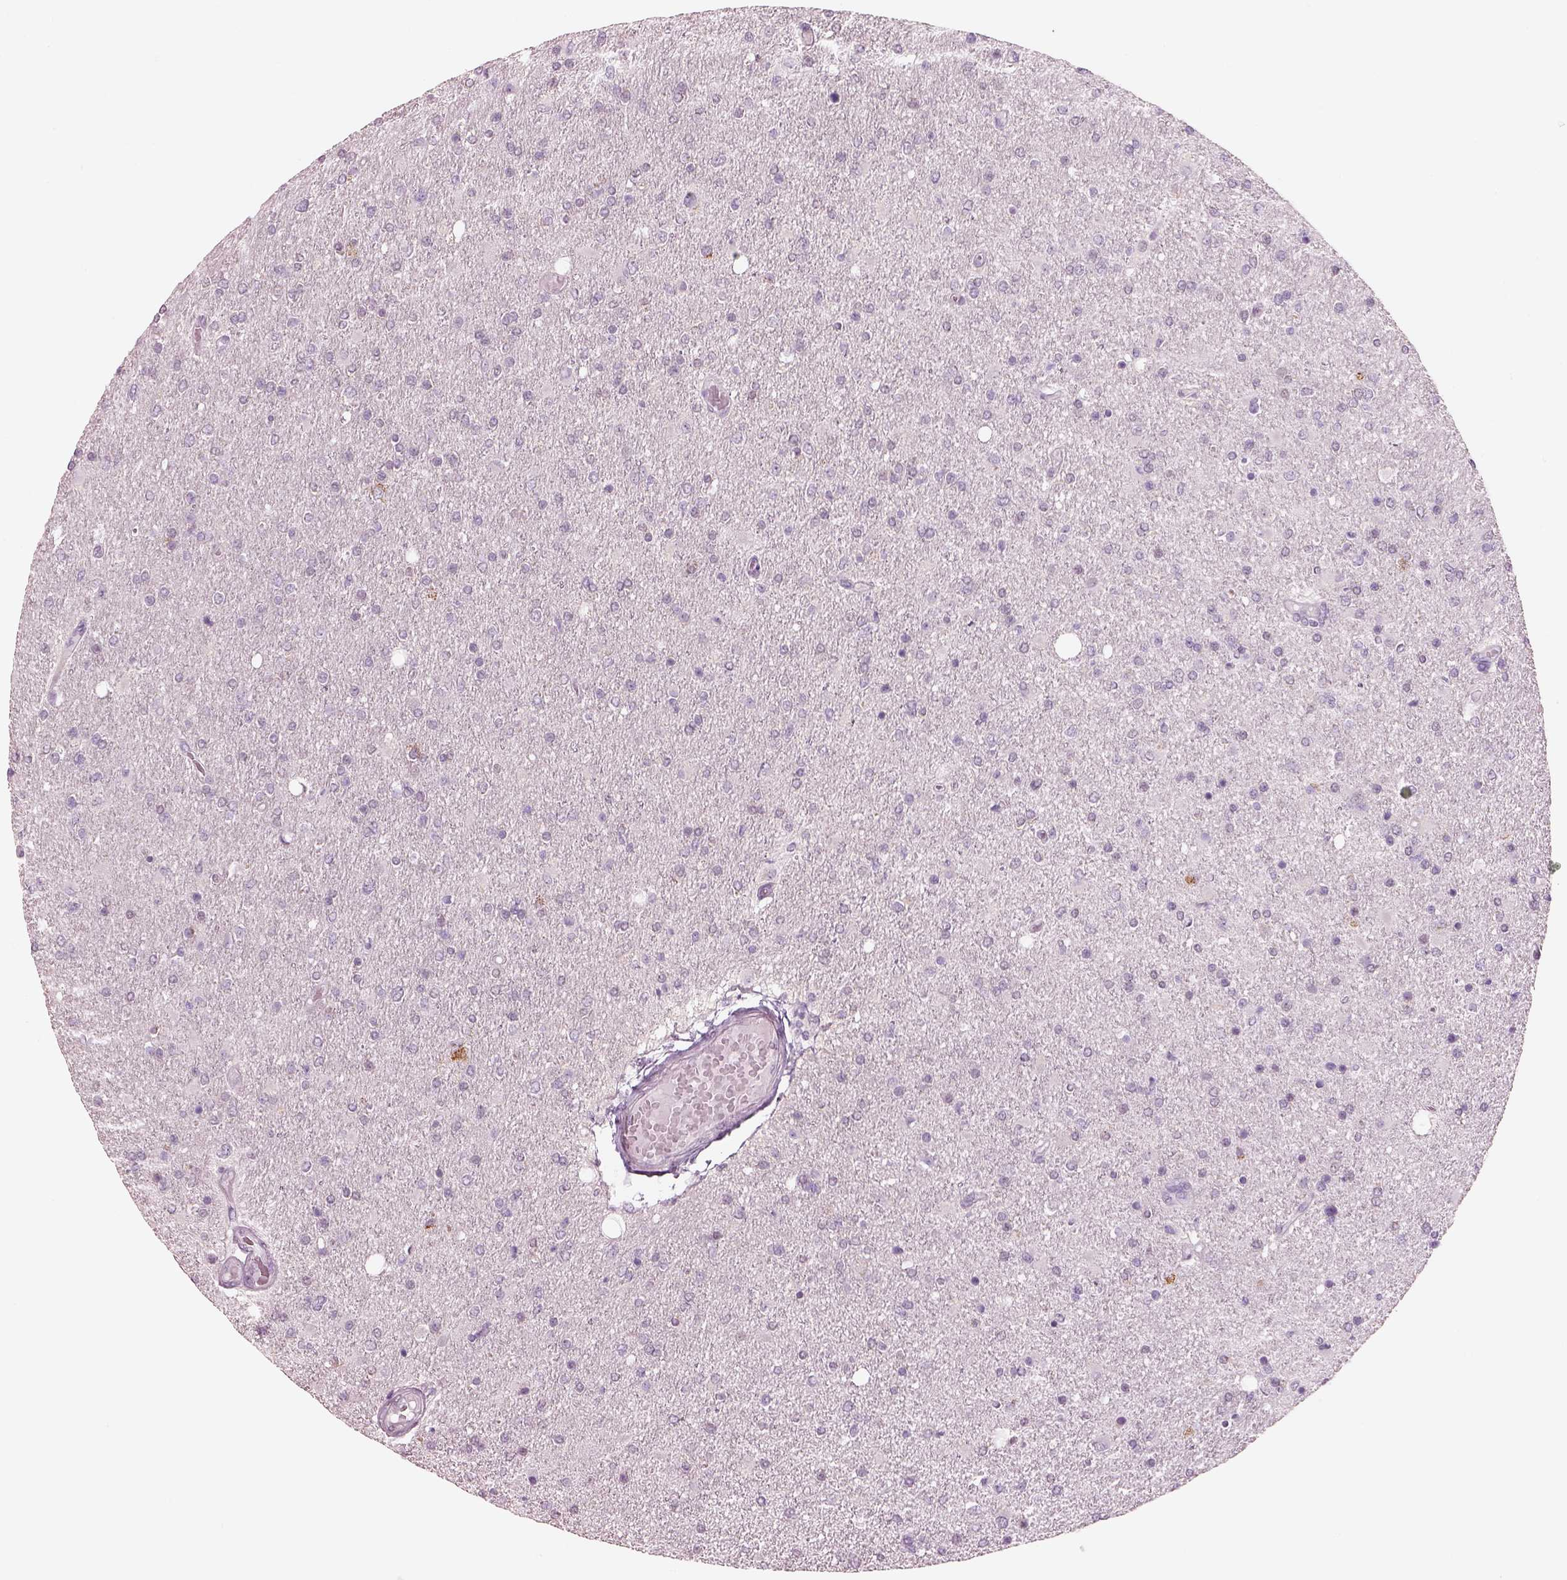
{"staining": {"intensity": "negative", "quantity": "none", "location": "none"}, "tissue": "glioma", "cell_type": "Tumor cells", "image_type": "cancer", "snomed": [{"axis": "morphology", "description": "Glioma, malignant, High grade"}, {"axis": "topography", "description": "Cerebral cortex"}], "caption": "A high-resolution photomicrograph shows immunohistochemistry (IHC) staining of malignant glioma (high-grade), which reveals no significant expression in tumor cells.", "gene": "ELSPBP1", "patient": {"sex": "male", "age": 70}}